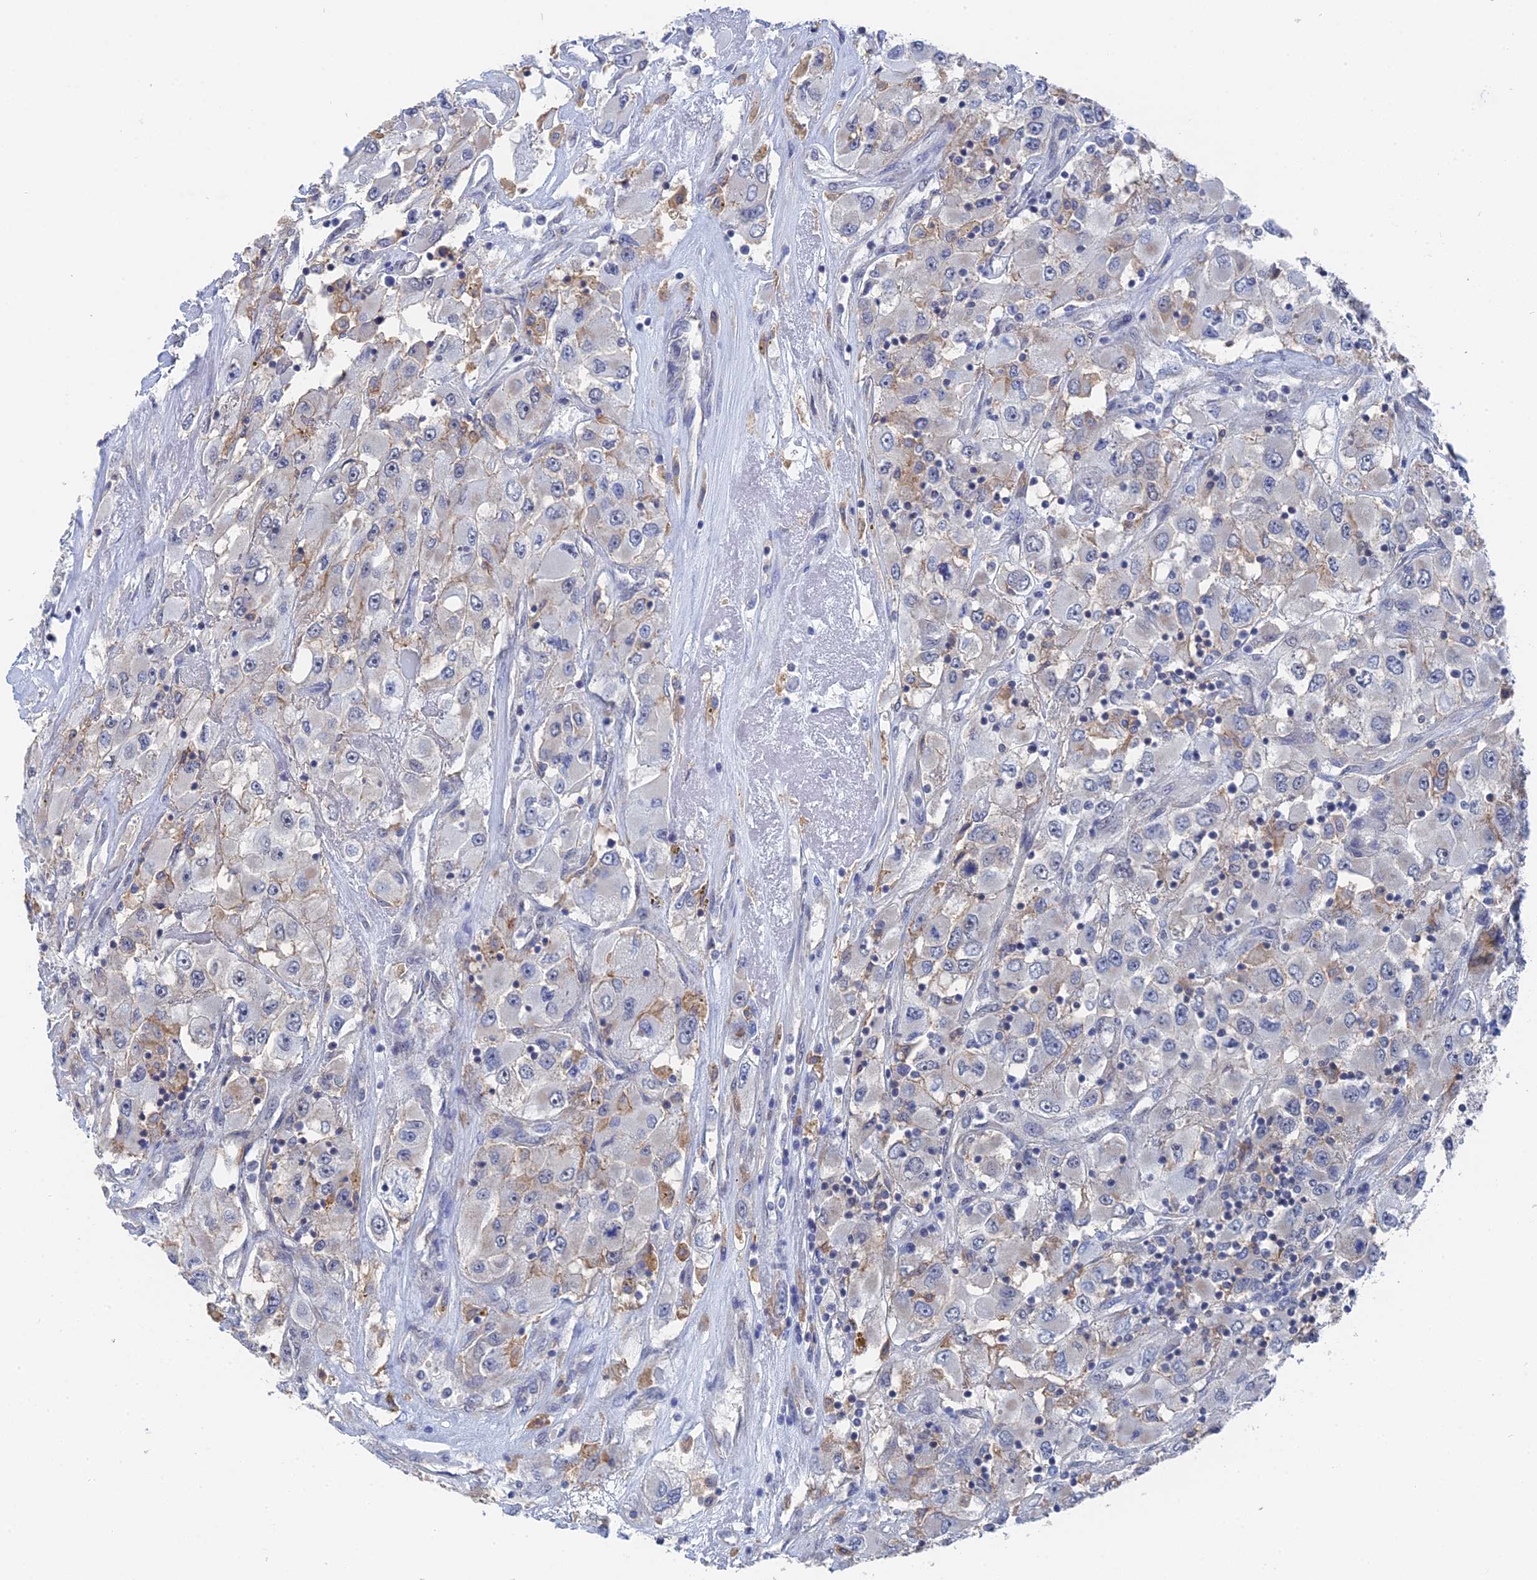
{"staining": {"intensity": "negative", "quantity": "none", "location": "none"}, "tissue": "renal cancer", "cell_type": "Tumor cells", "image_type": "cancer", "snomed": [{"axis": "morphology", "description": "Adenocarcinoma, NOS"}, {"axis": "topography", "description": "Kidney"}], "caption": "The photomicrograph reveals no significant positivity in tumor cells of renal adenocarcinoma.", "gene": "TSSC4", "patient": {"sex": "female", "age": 52}}